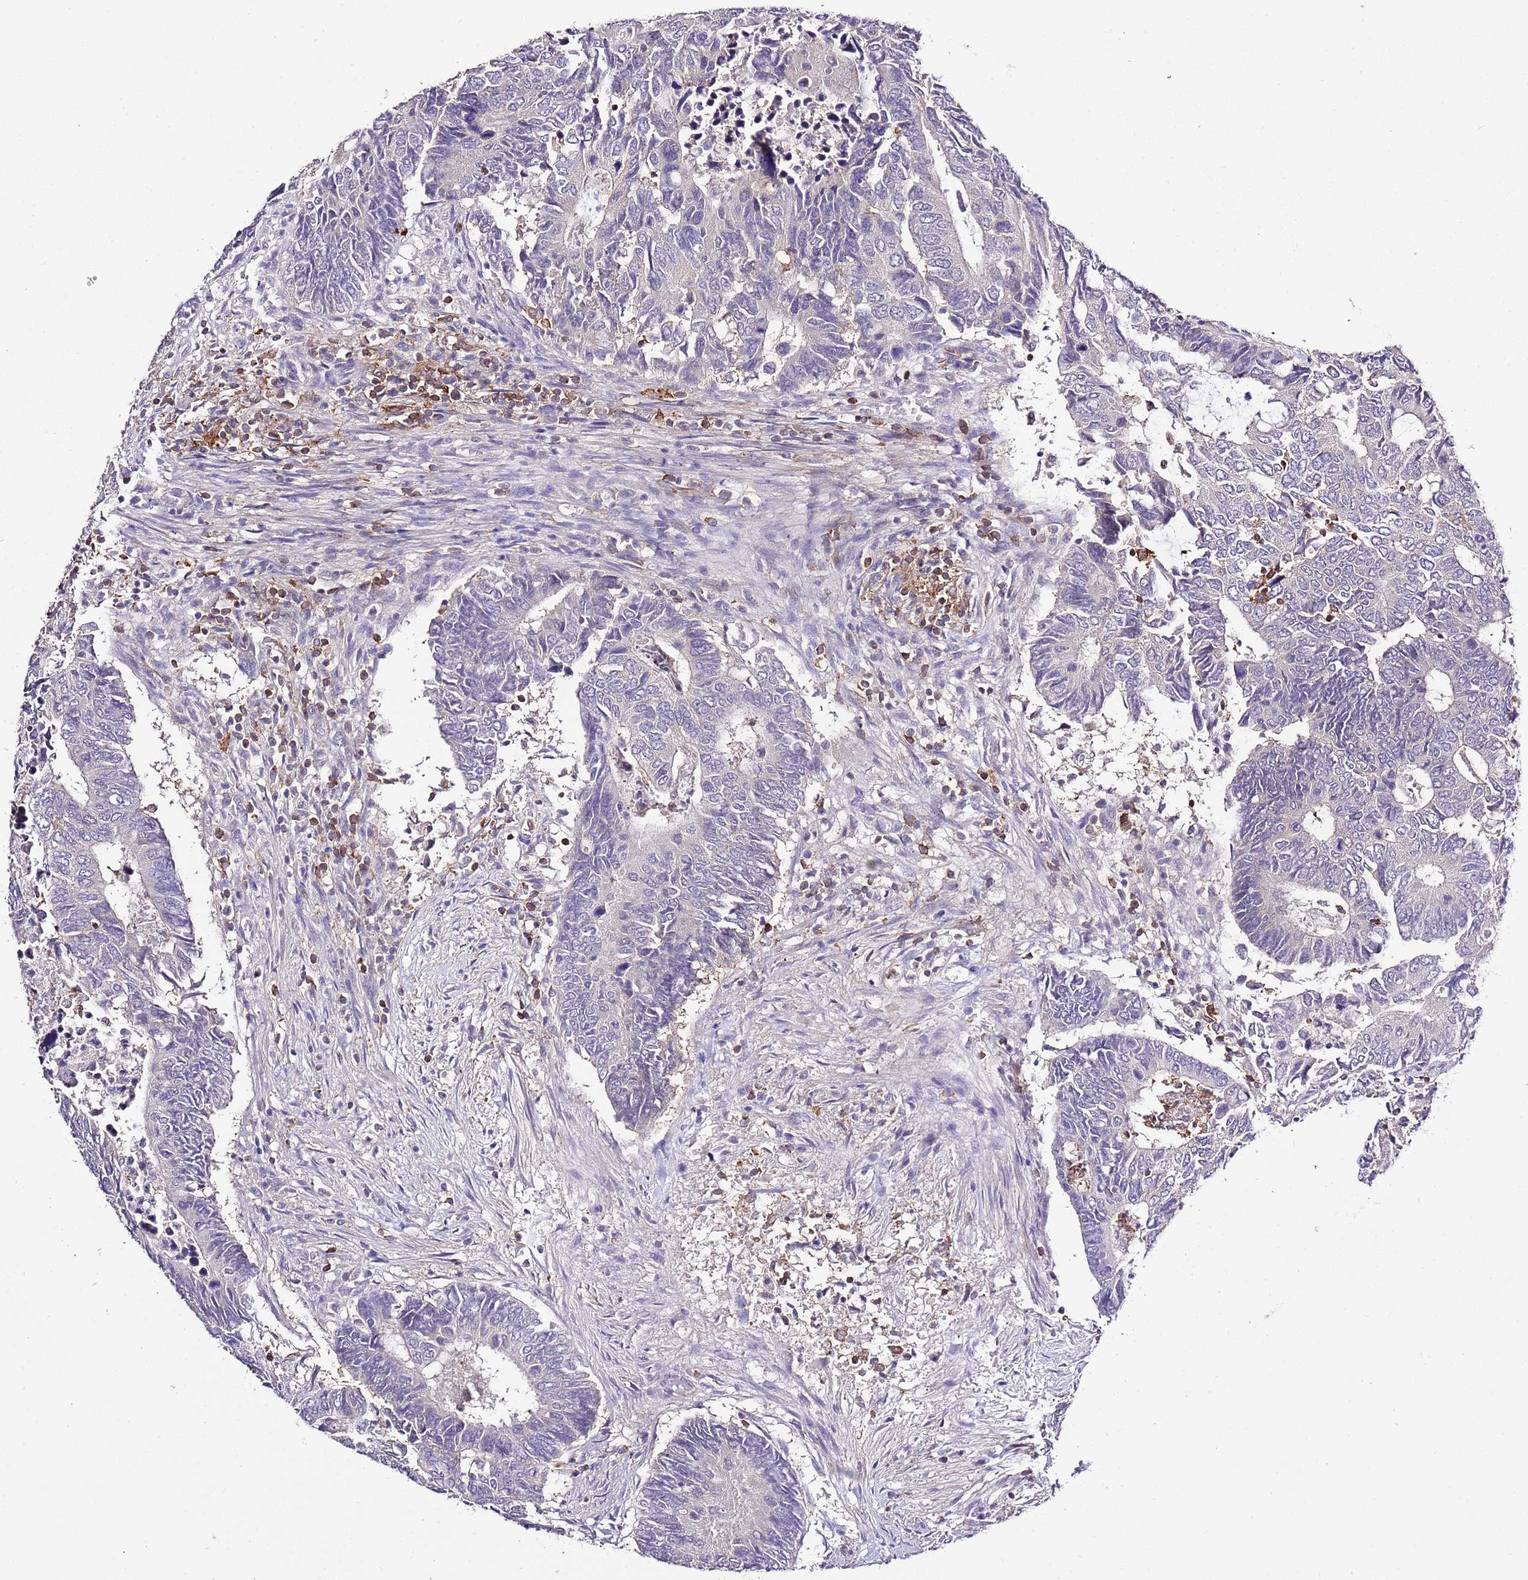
{"staining": {"intensity": "negative", "quantity": "none", "location": "none"}, "tissue": "colorectal cancer", "cell_type": "Tumor cells", "image_type": "cancer", "snomed": [{"axis": "morphology", "description": "Adenocarcinoma, NOS"}, {"axis": "topography", "description": "Colon"}], "caption": "A photomicrograph of human colorectal cancer is negative for staining in tumor cells. (DAB IHC, high magnification).", "gene": "EFHD1", "patient": {"sex": "male", "age": 87}}